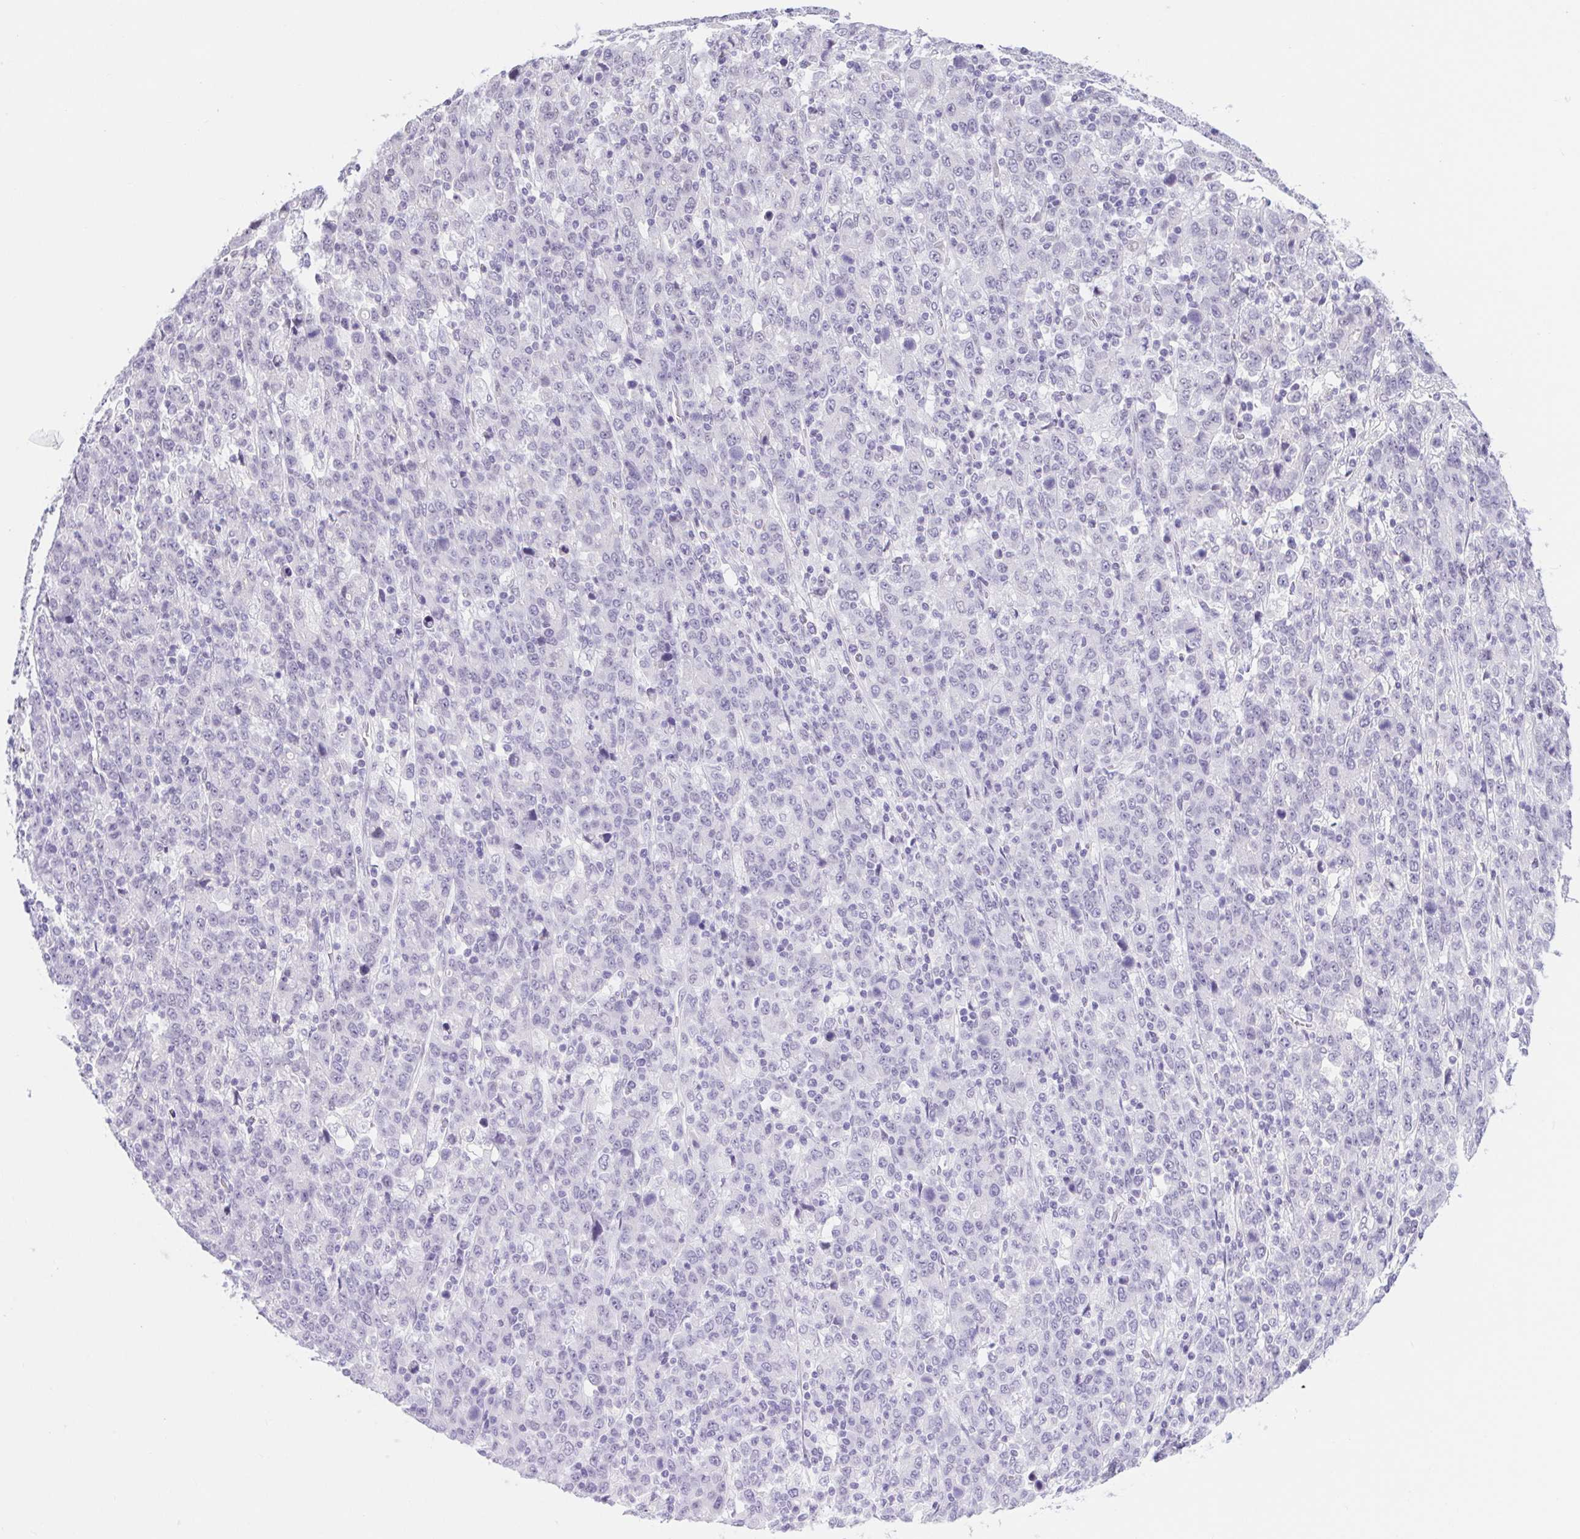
{"staining": {"intensity": "negative", "quantity": "none", "location": "none"}, "tissue": "stomach cancer", "cell_type": "Tumor cells", "image_type": "cancer", "snomed": [{"axis": "morphology", "description": "Adenocarcinoma, NOS"}, {"axis": "topography", "description": "Stomach, upper"}], "caption": "Immunohistochemistry (IHC) micrograph of stomach cancer stained for a protein (brown), which displays no positivity in tumor cells. The staining was performed using DAB to visualize the protein expression in brown, while the nuclei were stained in blue with hematoxylin (Magnification: 20x).", "gene": "CAND1", "patient": {"sex": "male", "age": 69}}